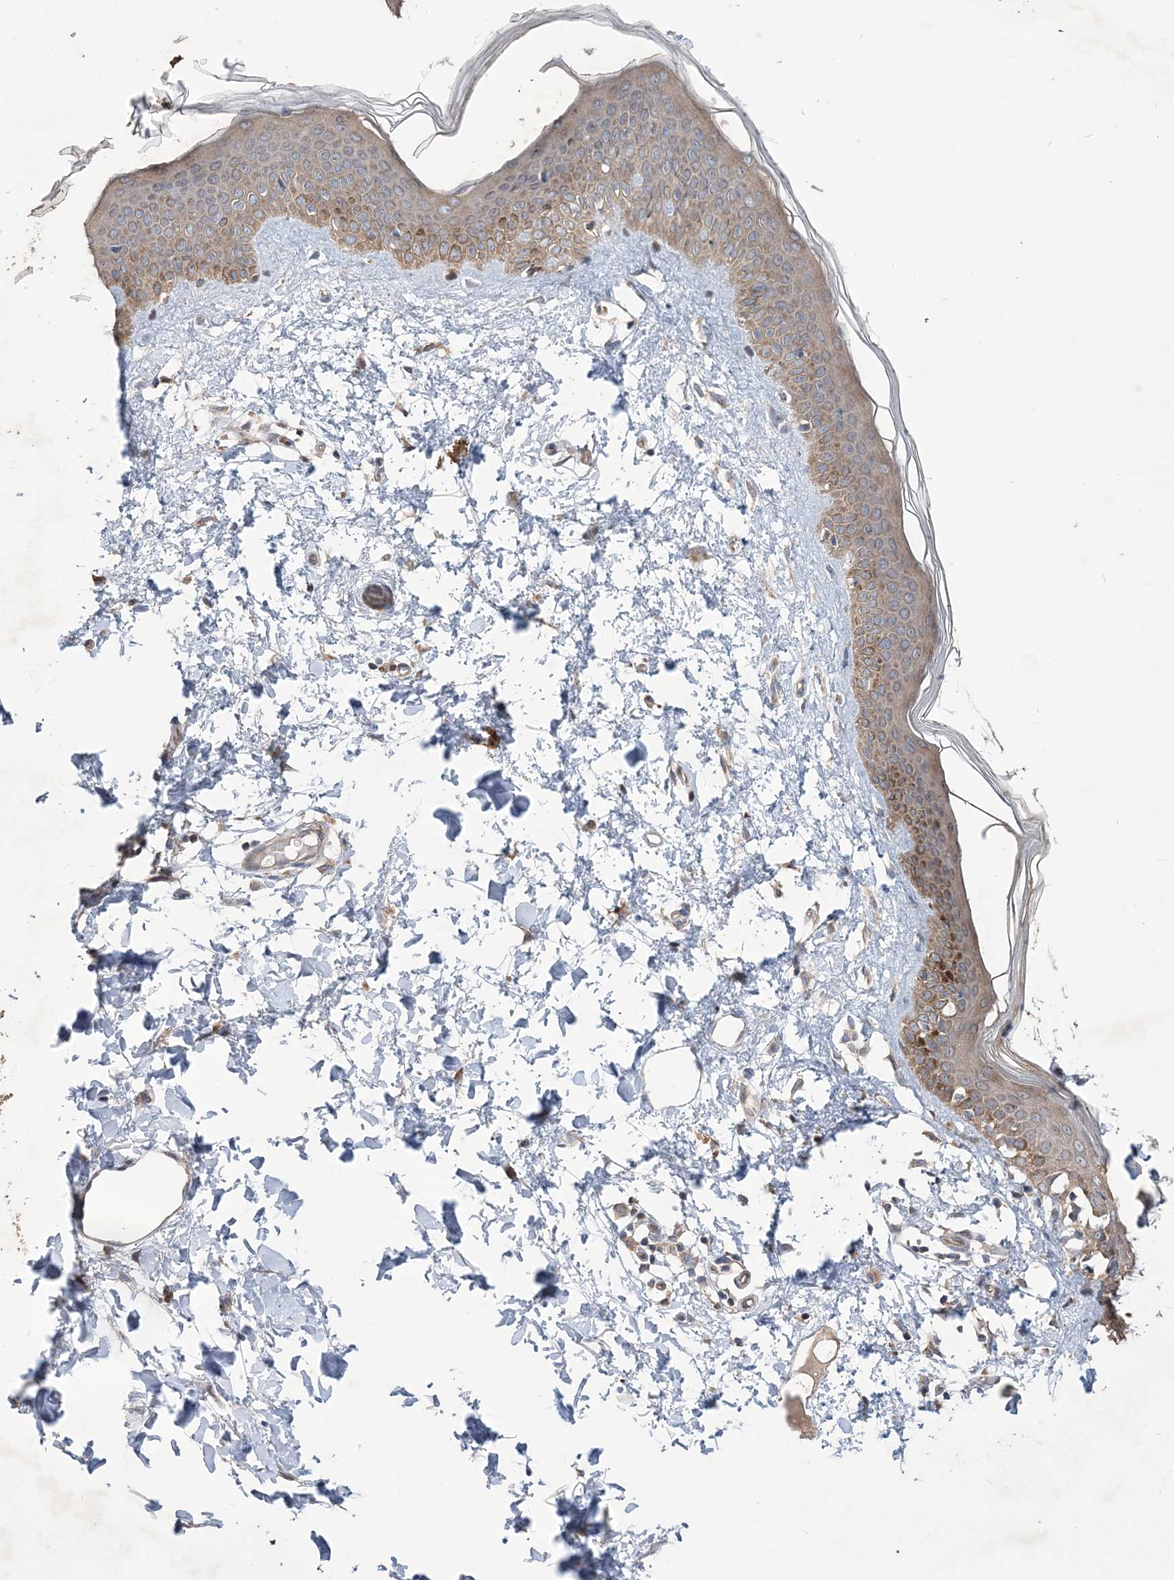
{"staining": {"intensity": "moderate", "quantity": ">75%", "location": "cytoplasmic/membranous"}, "tissue": "skin", "cell_type": "Fibroblasts", "image_type": "normal", "snomed": [{"axis": "morphology", "description": "Normal tissue, NOS"}, {"axis": "topography", "description": "Skin"}], "caption": "The image shows a brown stain indicating the presence of a protein in the cytoplasmic/membranous of fibroblasts in skin. The protein is shown in brown color, while the nuclei are stained blue.", "gene": "MTRF1L", "patient": {"sex": "female", "age": 58}}